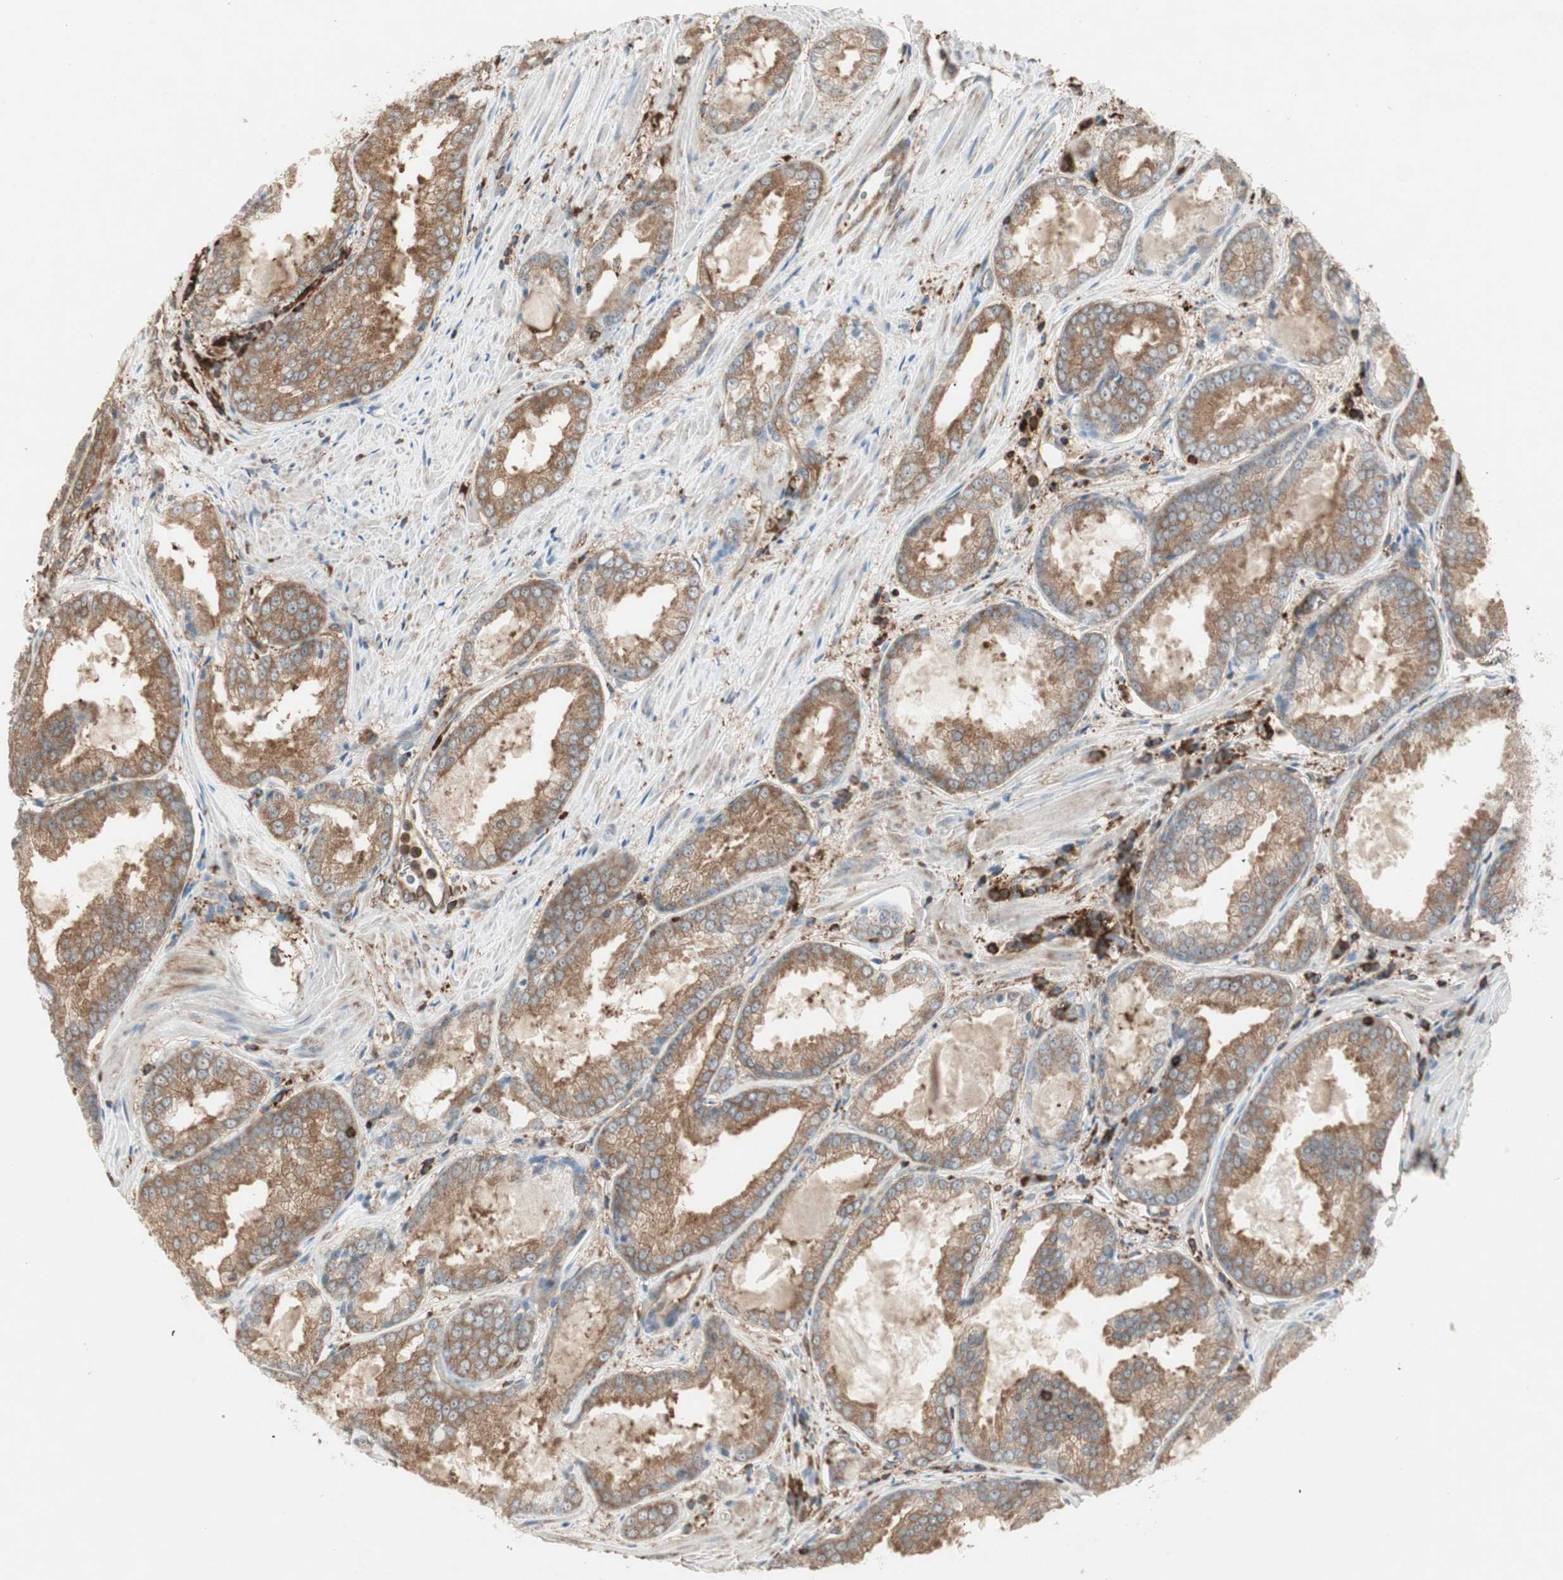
{"staining": {"intensity": "moderate", "quantity": ">75%", "location": "cytoplasmic/membranous"}, "tissue": "prostate cancer", "cell_type": "Tumor cells", "image_type": "cancer", "snomed": [{"axis": "morphology", "description": "Adenocarcinoma, Low grade"}, {"axis": "topography", "description": "Prostate"}], "caption": "High-magnification brightfield microscopy of low-grade adenocarcinoma (prostate) stained with DAB (brown) and counterstained with hematoxylin (blue). tumor cells exhibit moderate cytoplasmic/membranous staining is seen in approximately>75% of cells. Using DAB (brown) and hematoxylin (blue) stains, captured at high magnification using brightfield microscopy.", "gene": "MMP3", "patient": {"sex": "male", "age": 64}}